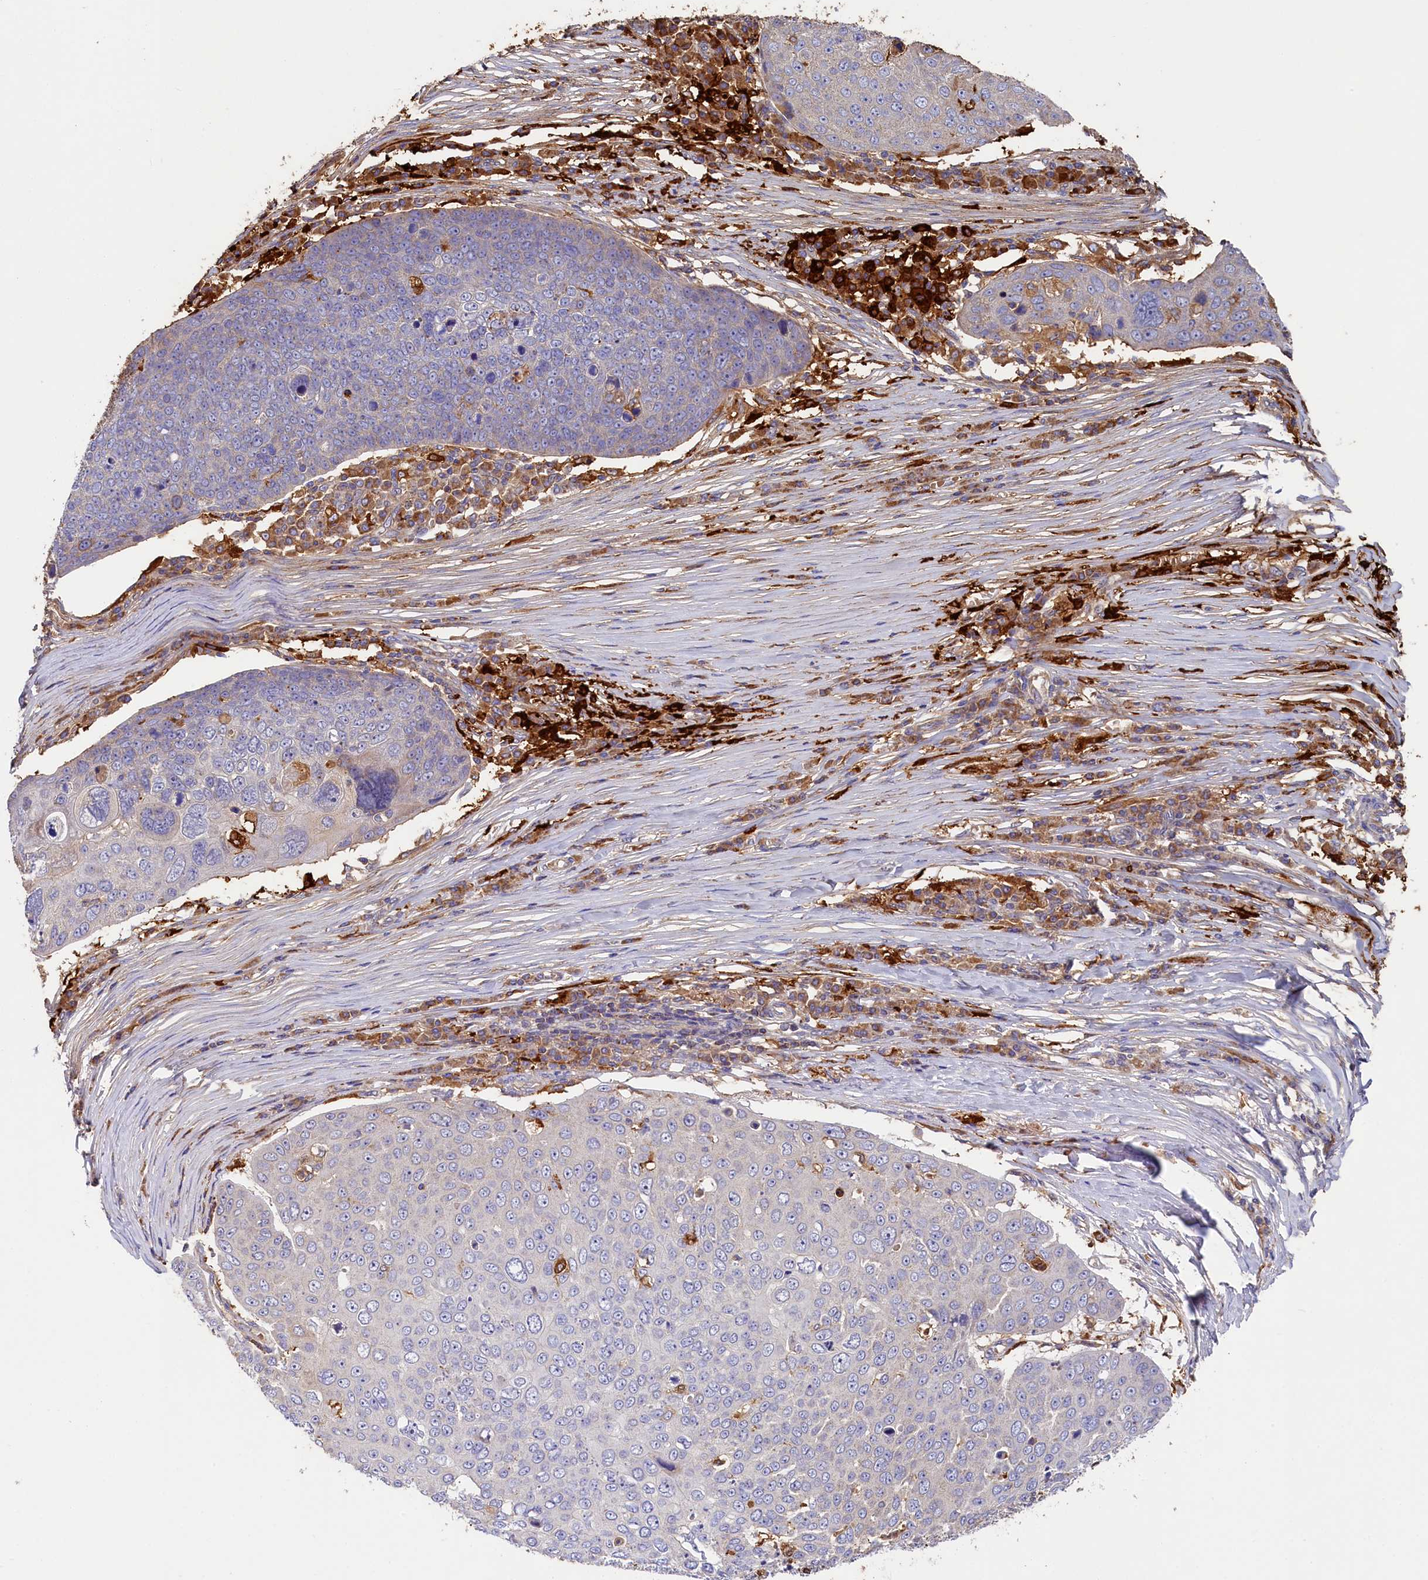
{"staining": {"intensity": "negative", "quantity": "none", "location": "none"}, "tissue": "skin cancer", "cell_type": "Tumor cells", "image_type": "cancer", "snomed": [{"axis": "morphology", "description": "Squamous cell carcinoma, NOS"}, {"axis": "topography", "description": "Skin"}], "caption": "DAB (3,3'-diaminobenzidine) immunohistochemical staining of human skin cancer reveals no significant expression in tumor cells.", "gene": "SEC31B", "patient": {"sex": "male", "age": 71}}